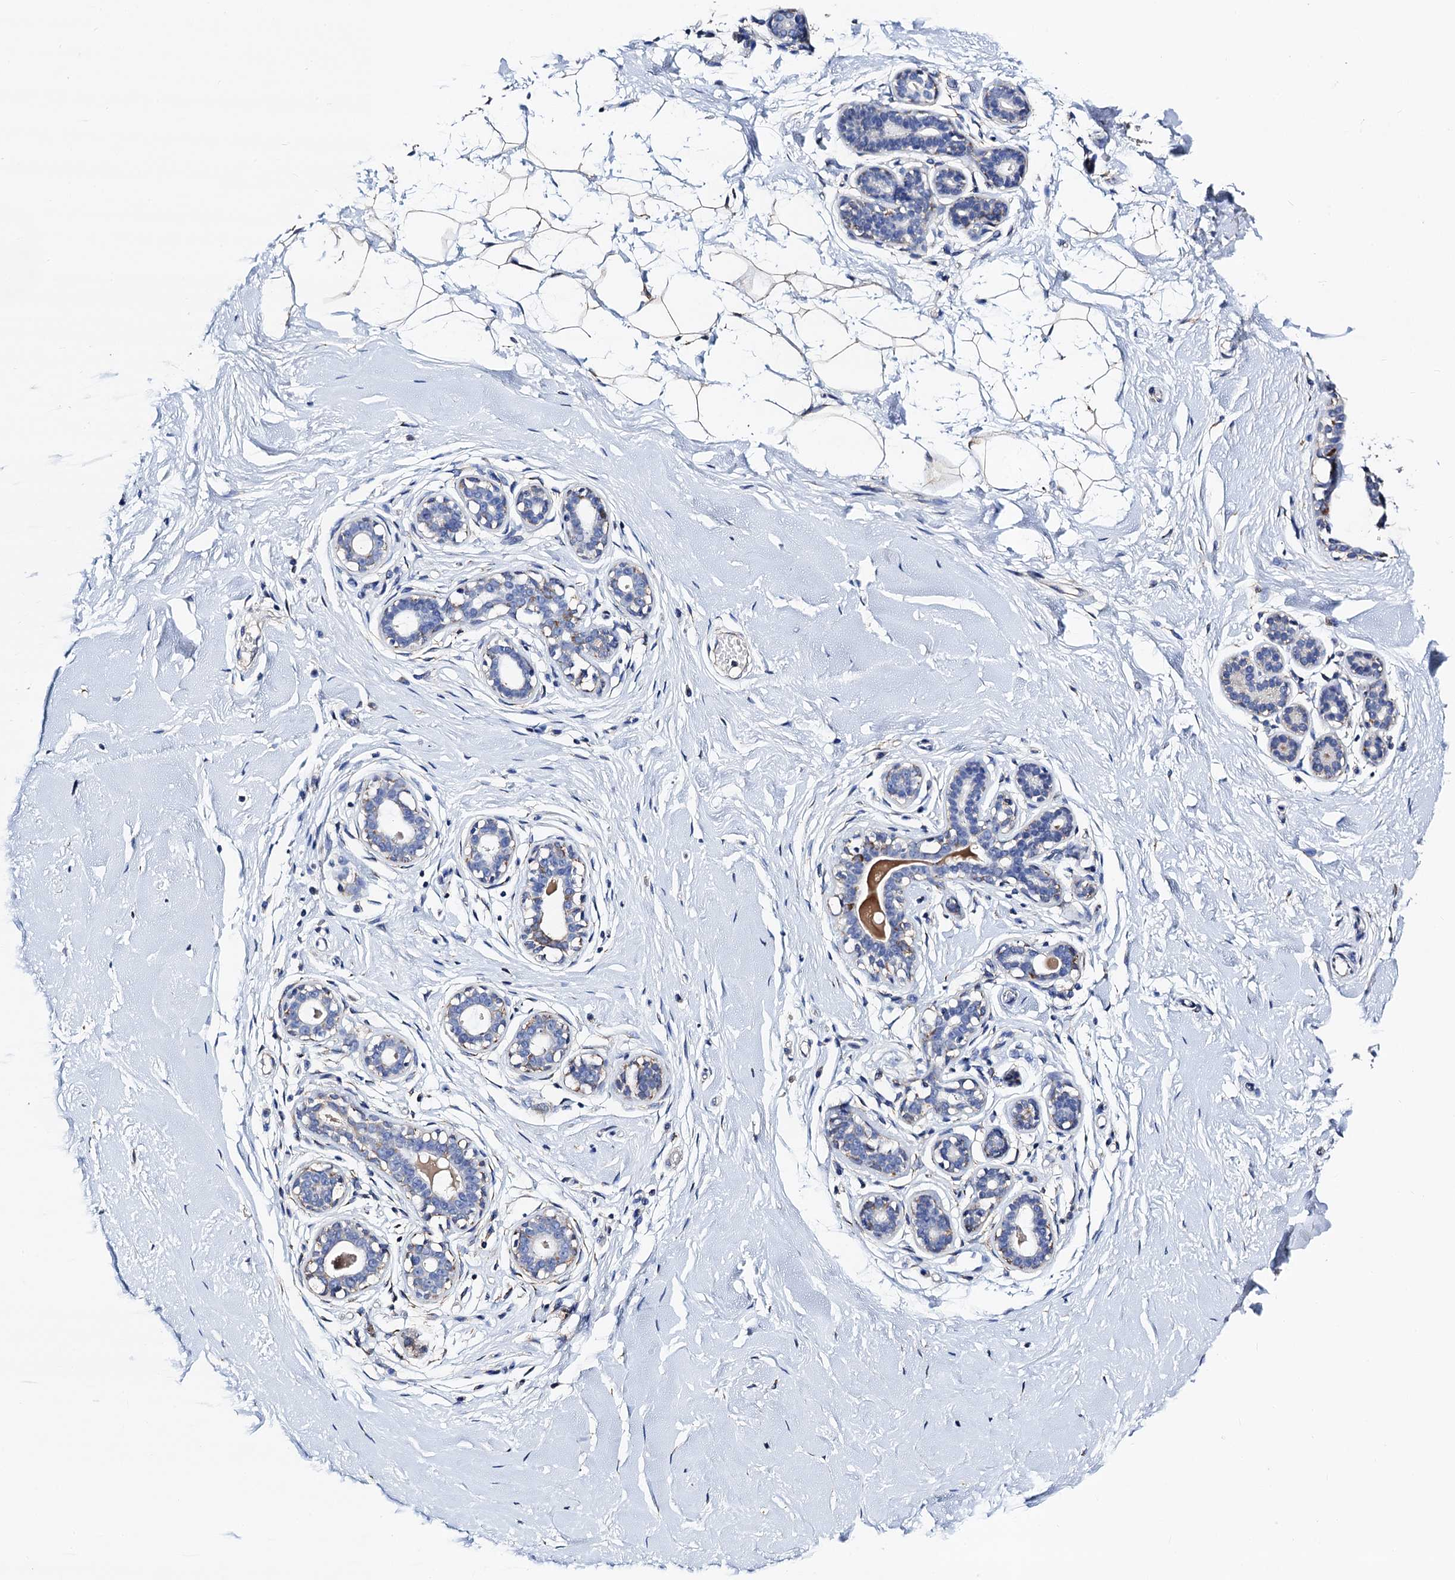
{"staining": {"intensity": "negative", "quantity": "none", "location": "none"}, "tissue": "breast", "cell_type": "Adipocytes", "image_type": "normal", "snomed": [{"axis": "morphology", "description": "Normal tissue, NOS"}, {"axis": "morphology", "description": "Adenoma, NOS"}, {"axis": "topography", "description": "Breast"}], "caption": "A high-resolution micrograph shows immunohistochemistry staining of benign breast, which displays no significant positivity in adipocytes.", "gene": "FREM3", "patient": {"sex": "female", "age": 23}}